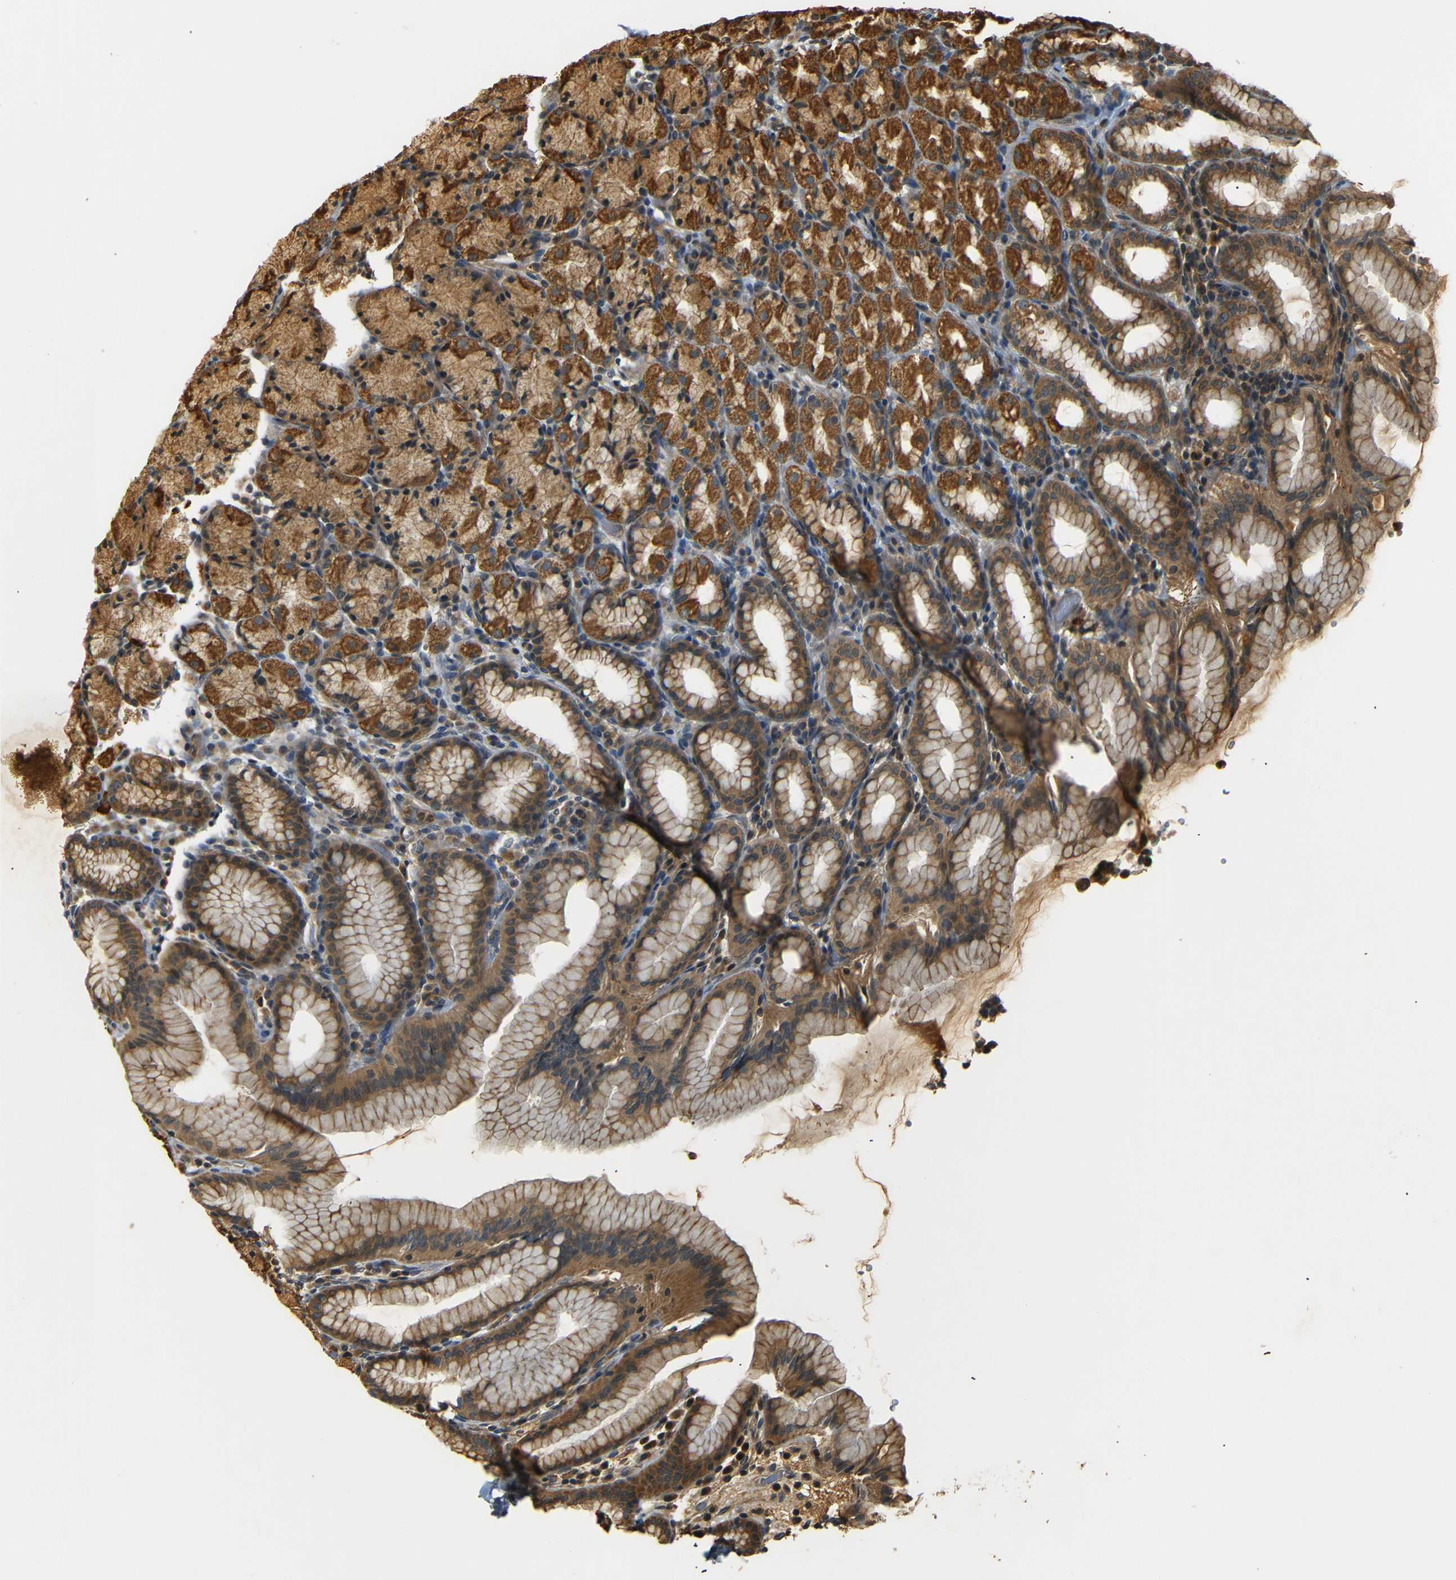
{"staining": {"intensity": "moderate", "quantity": ">75%", "location": "cytoplasmic/membranous"}, "tissue": "stomach", "cell_type": "Glandular cells", "image_type": "normal", "snomed": [{"axis": "morphology", "description": "Normal tissue, NOS"}, {"axis": "topography", "description": "Stomach, upper"}], "caption": "Immunohistochemical staining of benign human stomach shows moderate cytoplasmic/membranous protein expression in about >75% of glandular cells. (Stains: DAB in brown, nuclei in blue, Microscopy: brightfield microscopy at high magnification).", "gene": "TANK", "patient": {"sex": "male", "age": 68}}